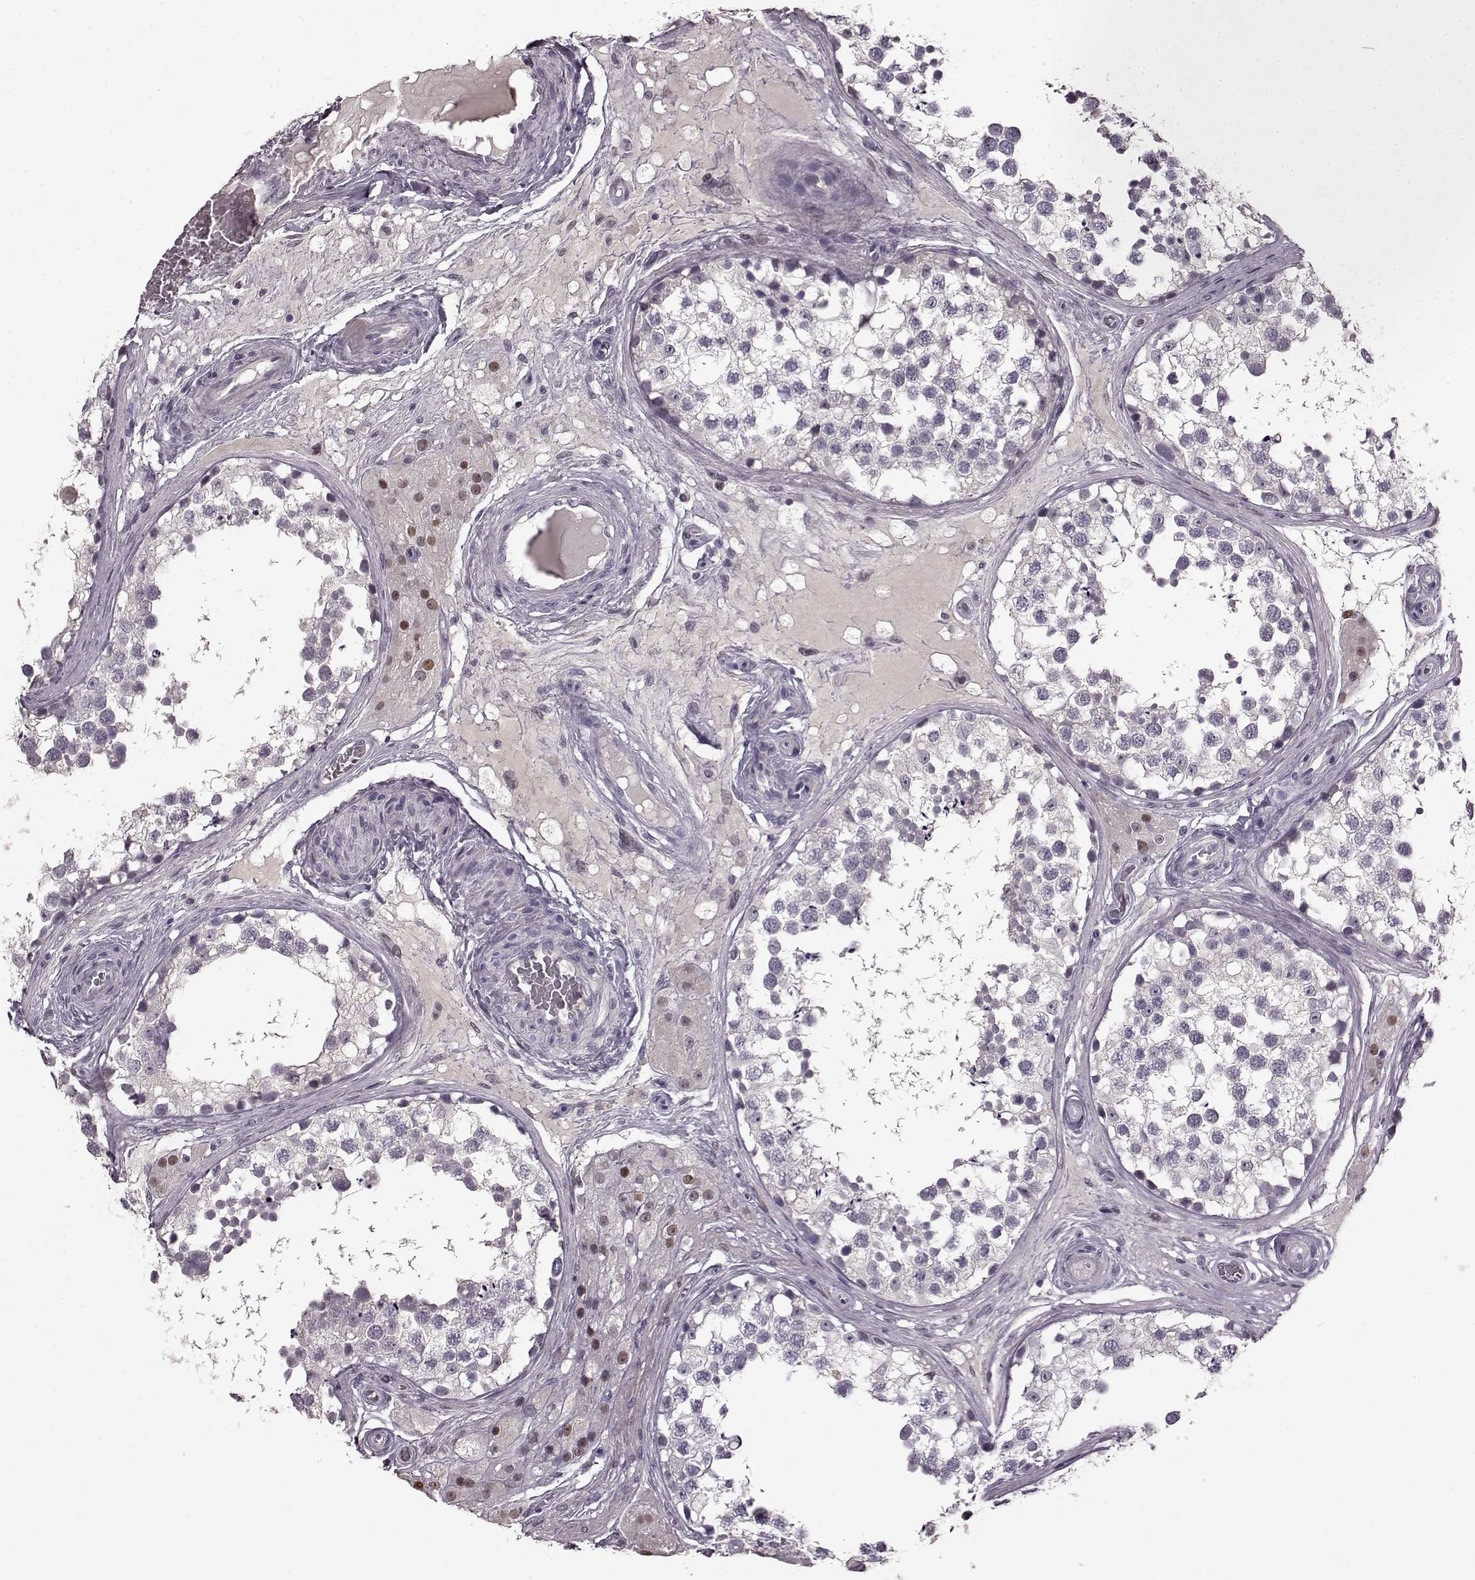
{"staining": {"intensity": "negative", "quantity": "none", "location": "none"}, "tissue": "testis", "cell_type": "Cells in seminiferous ducts", "image_type": "normal", "snomed": [{"axis": "morphology", "description": "Normal tissue, NOS"}, {"axis": "morphology", "description": "Seminoma, NOS"}, {"axis": "topography", "description": "Testis"}], "caption": "DAB (3,3'-diaminobenzidine) immunohistochemical staining of unremarkable human testis reveals no significant expression in cells in seminiferous ducts.", "gene": "CNGA3", "patient": {"sex": "male", "age": 65}}